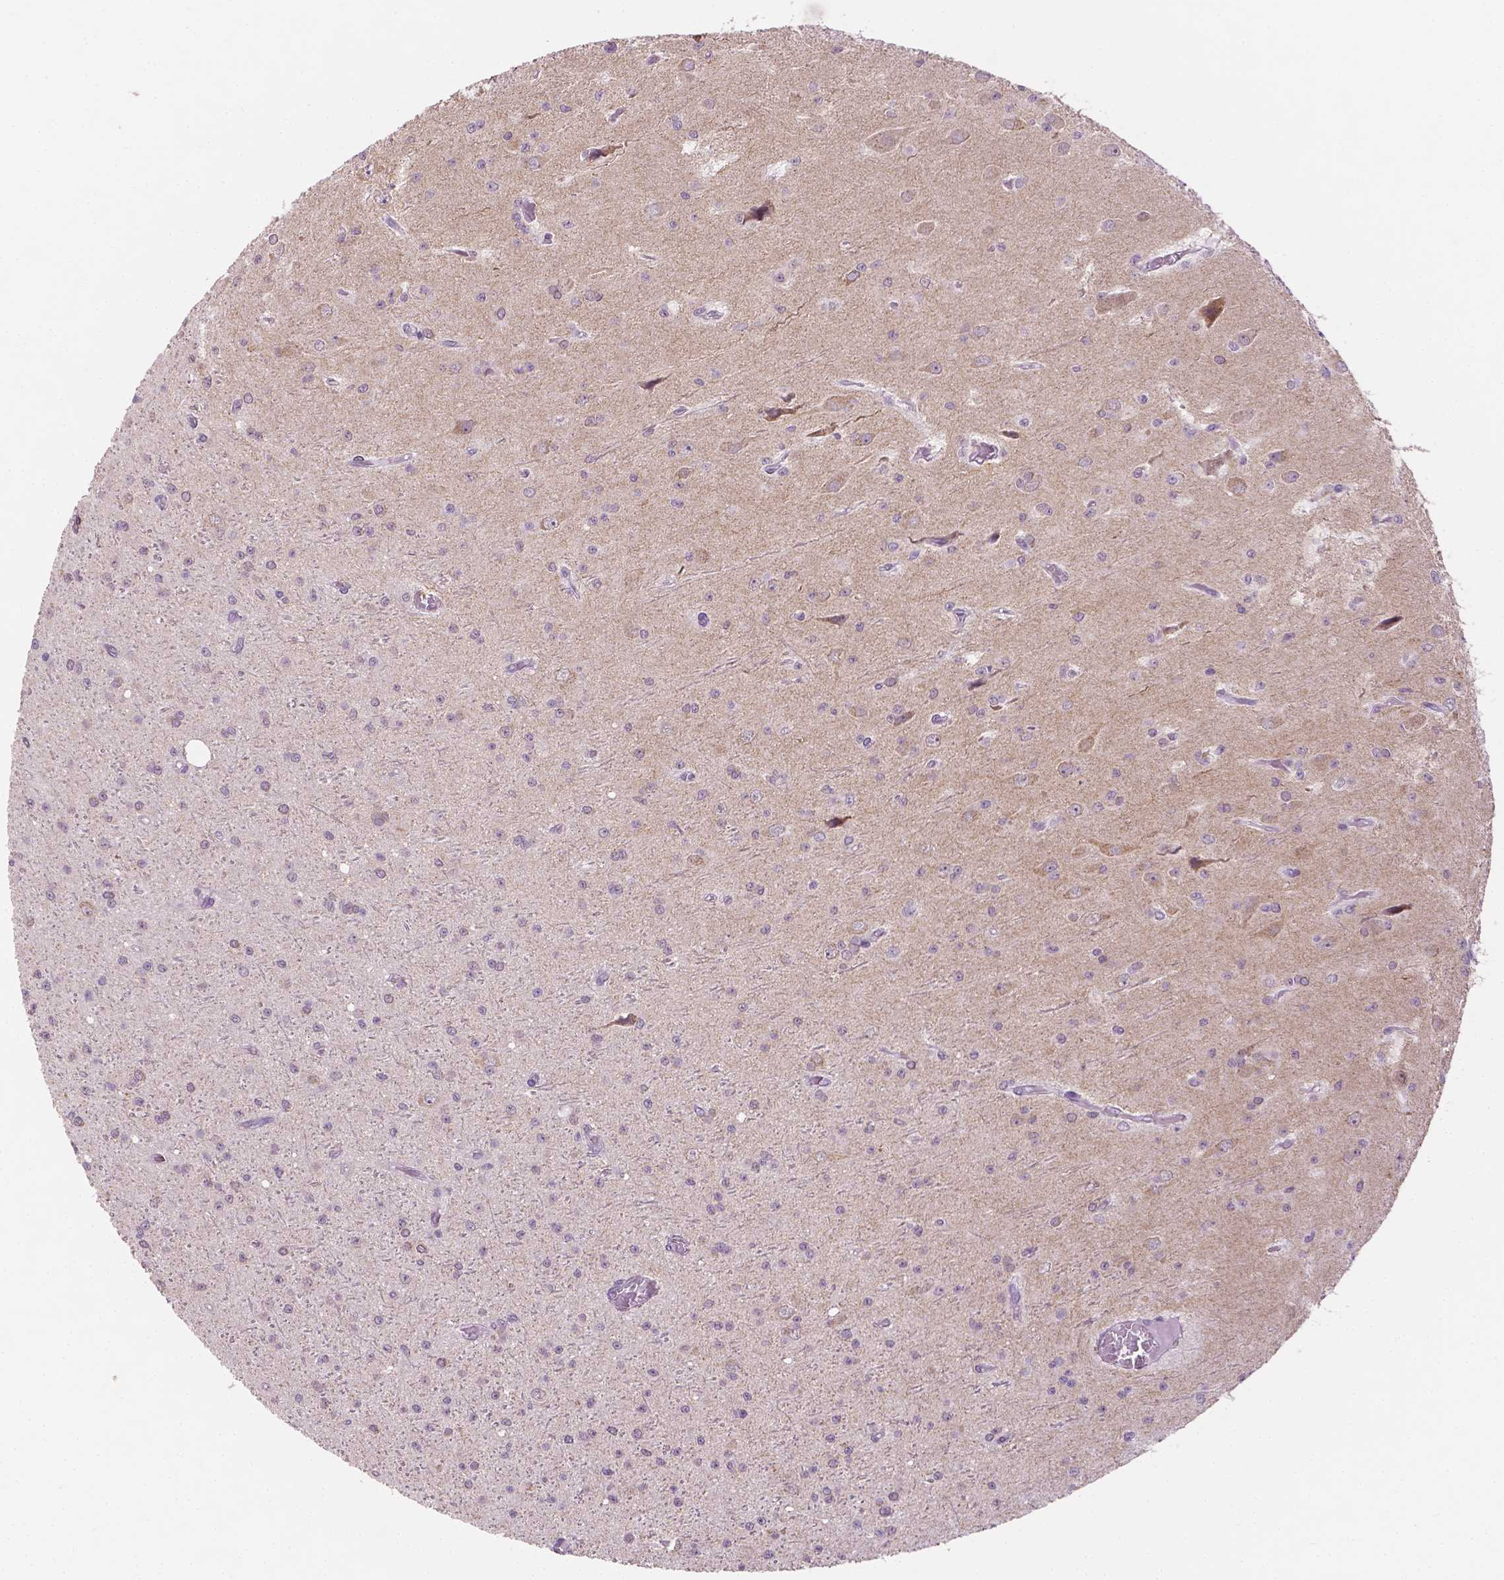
{"staining": {"intensity": "negative", "quantity": "none", "location": "none"}, "tissue": "glioma", "cell_type": "Tumor cells", "image_type": "cancer", "snomed": [{"axis": "morphology", "description": "Glioma, malignant, Low grade"}, {"axis": "topography", "description": "Brain"}], "caption": "Immunohistochemistry image of neoplastic tissue: human glioma stained with DAB demonstrates no significant protein positivity in tumor cells.", "gene": "DLG2", "patient": {"sex": "male", "age": 27}}